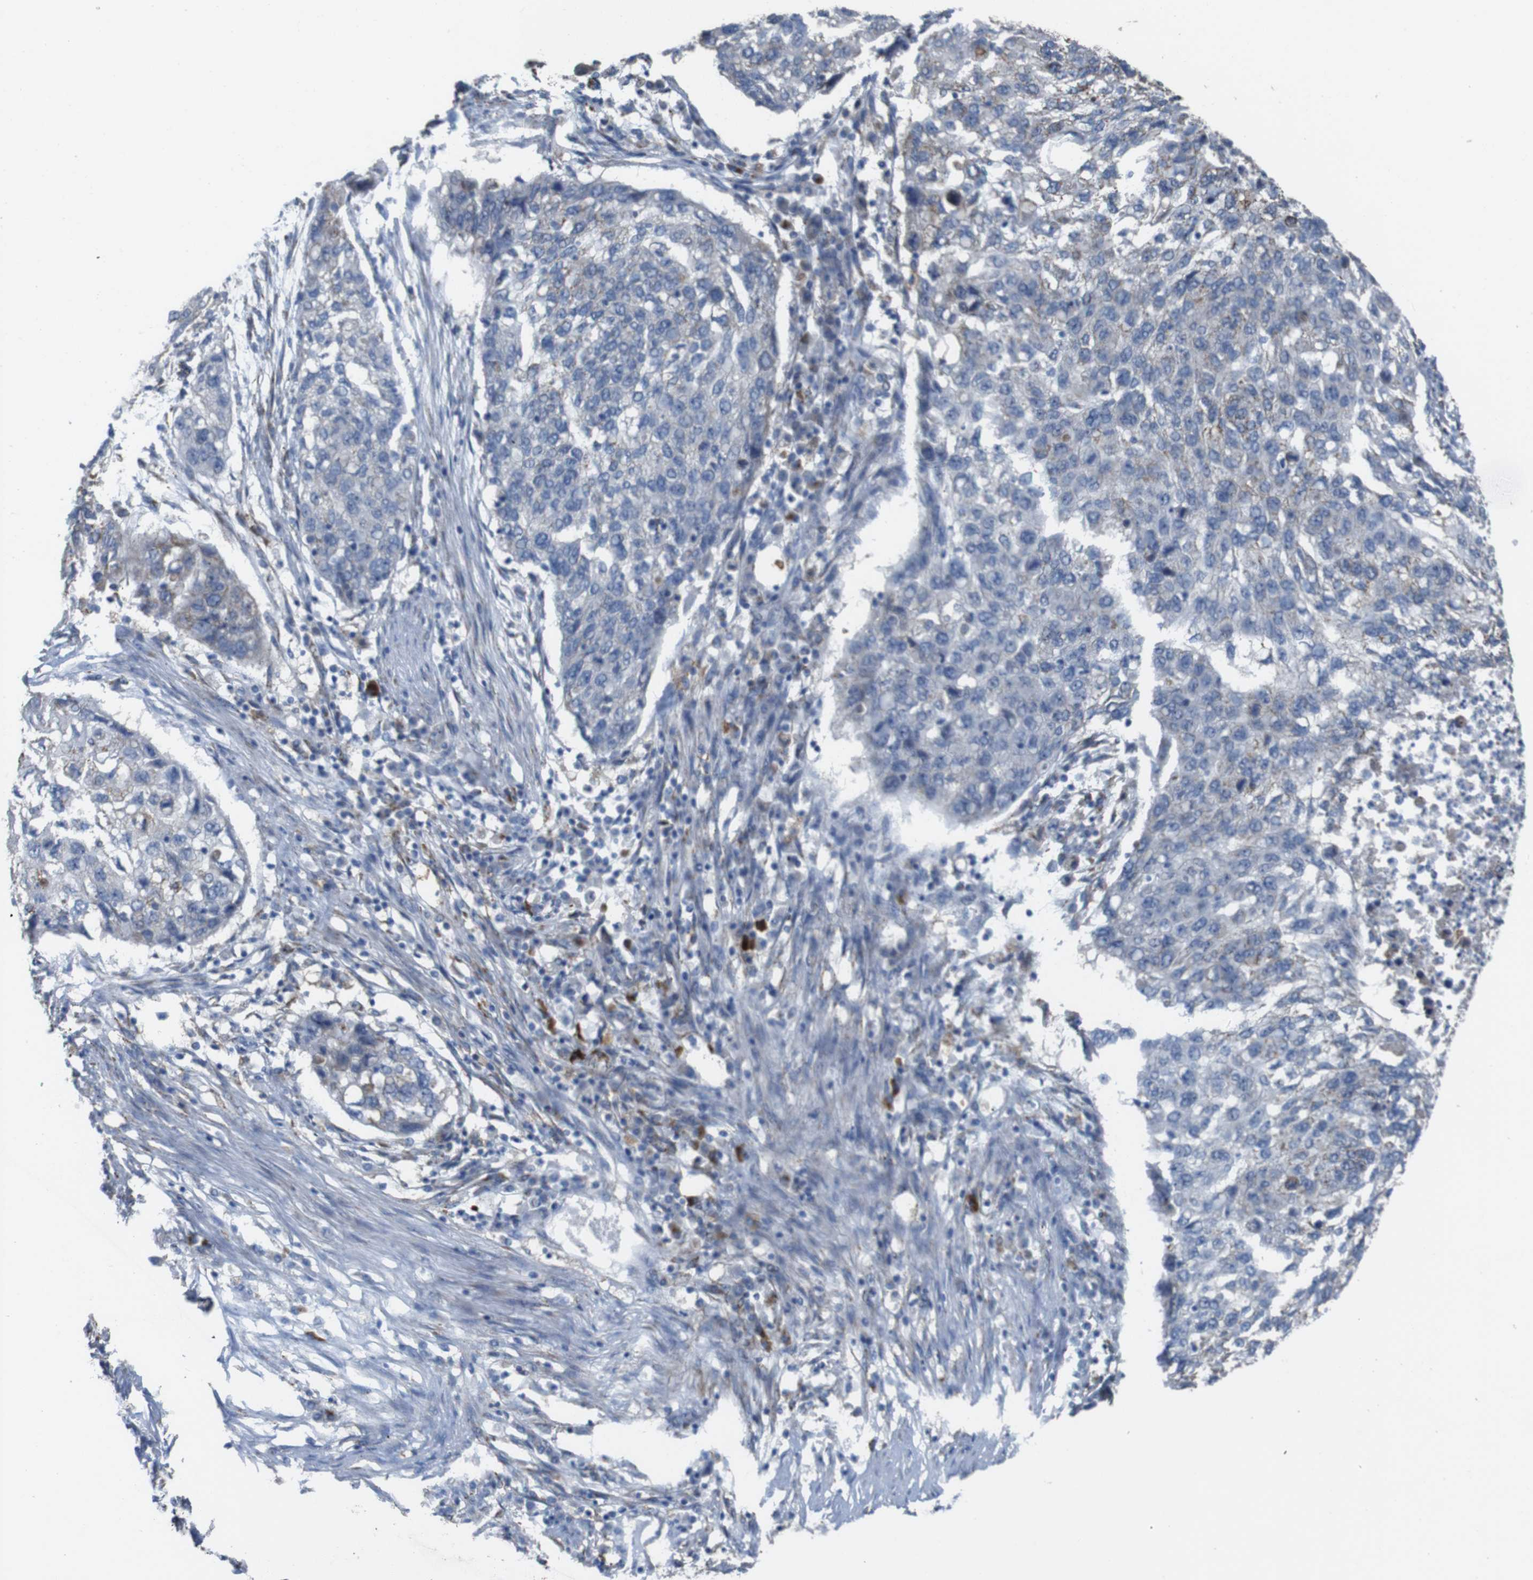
{"staining": {"intensity": "negative", "quantity": "none", "location": "none"}, "tissue": "lung cancer", "cell_type": "Tumor cells", "image_type": "cancer", "snomed": [{"axis": "morphology", "description": "Squamous cell carcinoma, NOS"}, {"axis": "topography", "description": "Lung"}], "caption": "Tumor cells show no significant protein staining in lung cancer (squamous cell carcinoma). (DAB (3,3'-diaminobenzidine) immunohistochemistry, high magnification).", "gene": "PTPRR", "patient": {"sex": "female", "age": 63}}